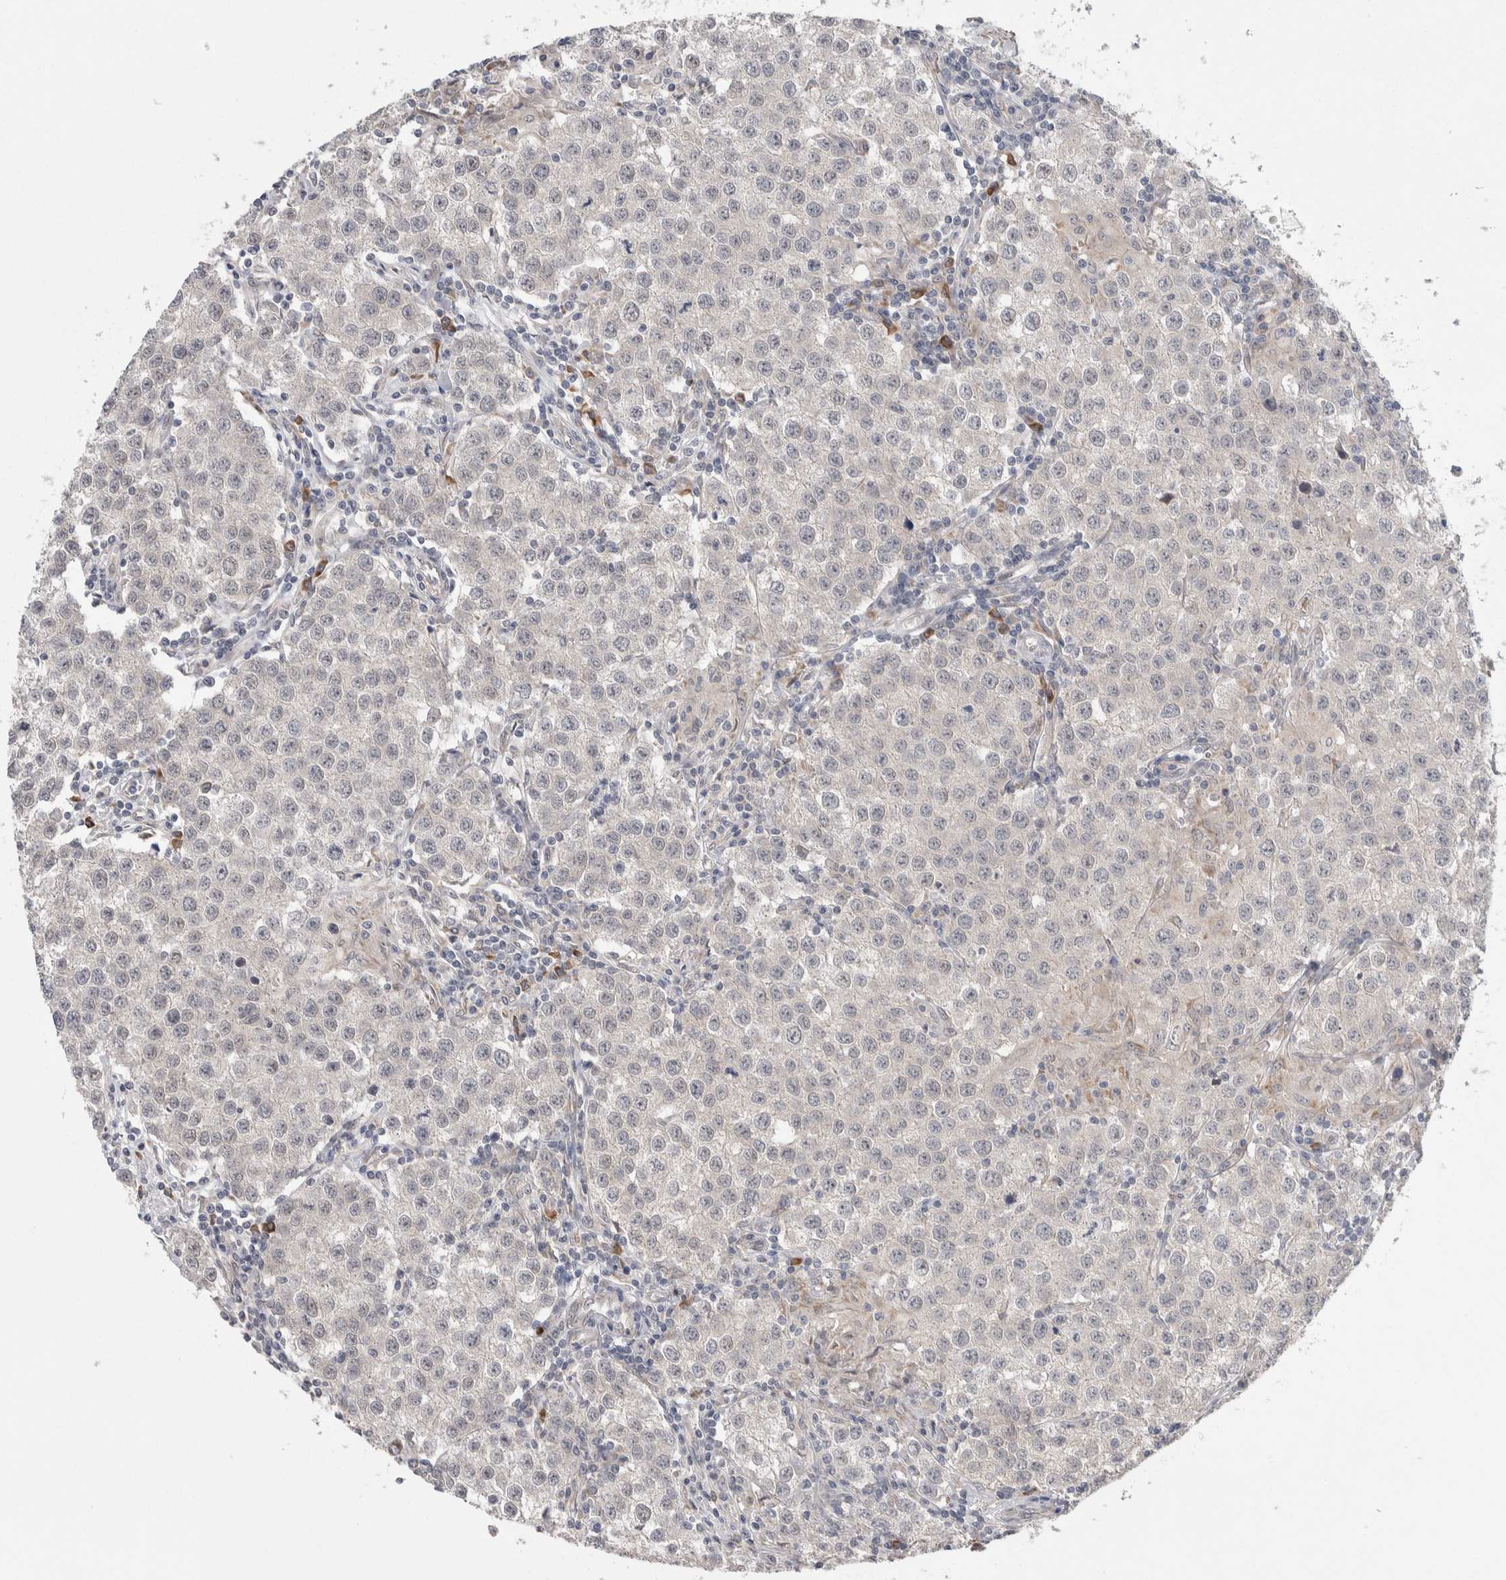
{"staining": {"intensity": "negative", "quantity": "none", "location": "none"}, "tissue": "testis cancer", "cell_type": "Tumor cells", "image_type": "cancer", "snomed": [{"axis": "morphology", "description": "Seminoma, NOS"}, {"axis": "morphology", "description": "Carcinoma, Embryonal, NOS"}, {"axis": "topography", "description": "Testis"}], "caption": "An image of human embryonal carcinoma (testis) is negative for staining in tumor cells.", "gene": "CUL2", "patient": {"sex": "male", "age": 43}}